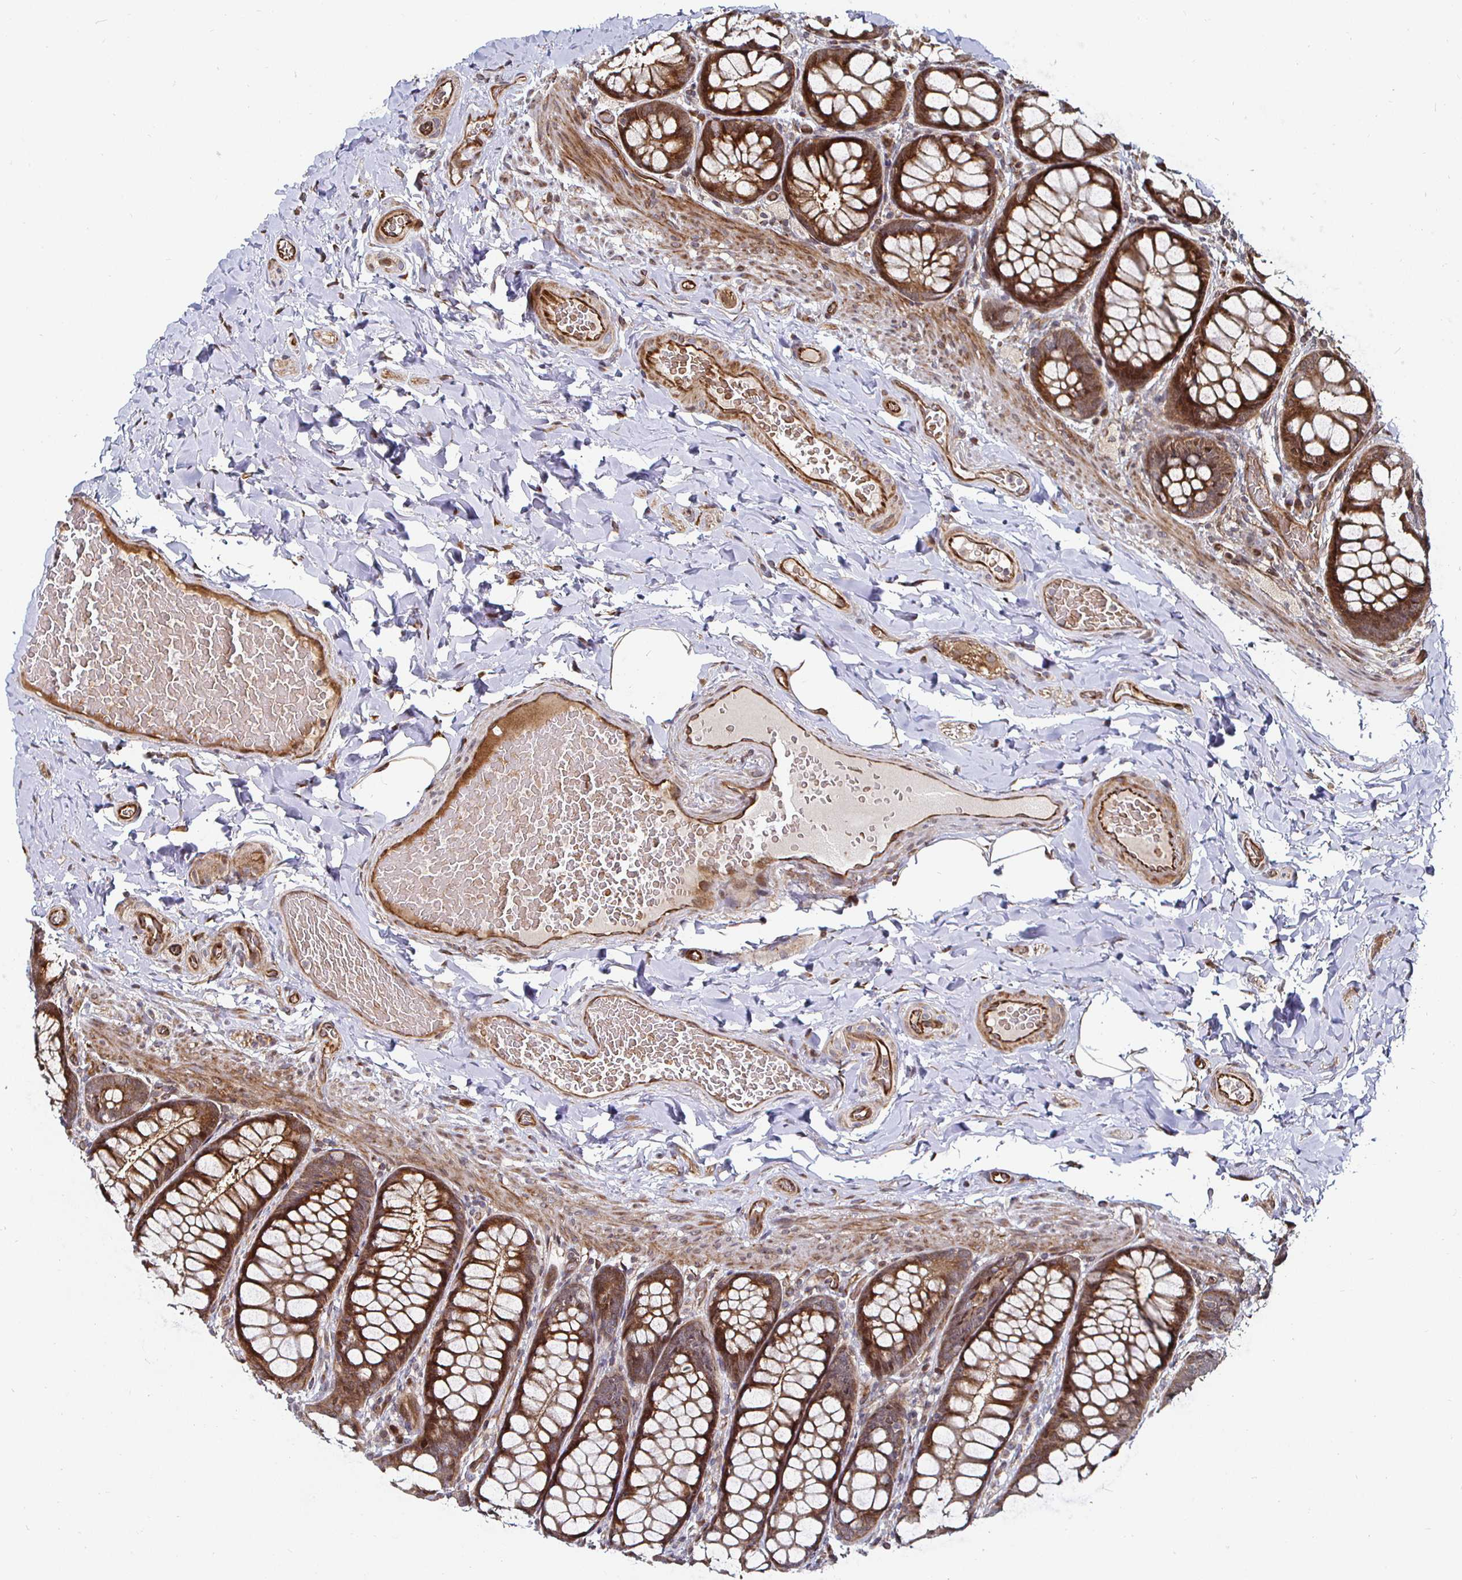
{"staining": {"intensity": "strong", "quantity": ">75%", "location": "cytoplasmic/membranous"}, "tissue": "colon", "cell_type": "Endothelial cells", "image_type": "normal", "snomed": [{"axis": "morphology", "description": "Normal tissue, NOS"}, {"axis": "topography", "description": "Colon"}], "caption": "DAB (3,3'-diaminobenzidine) immunohistochemical staining of benign colon shows strong cytoplasmic/membranous protein expression in approximately >75% of endothelial cells.", "gene": "TBKBP1", "patient": {"sex": "male", "age": 47}}